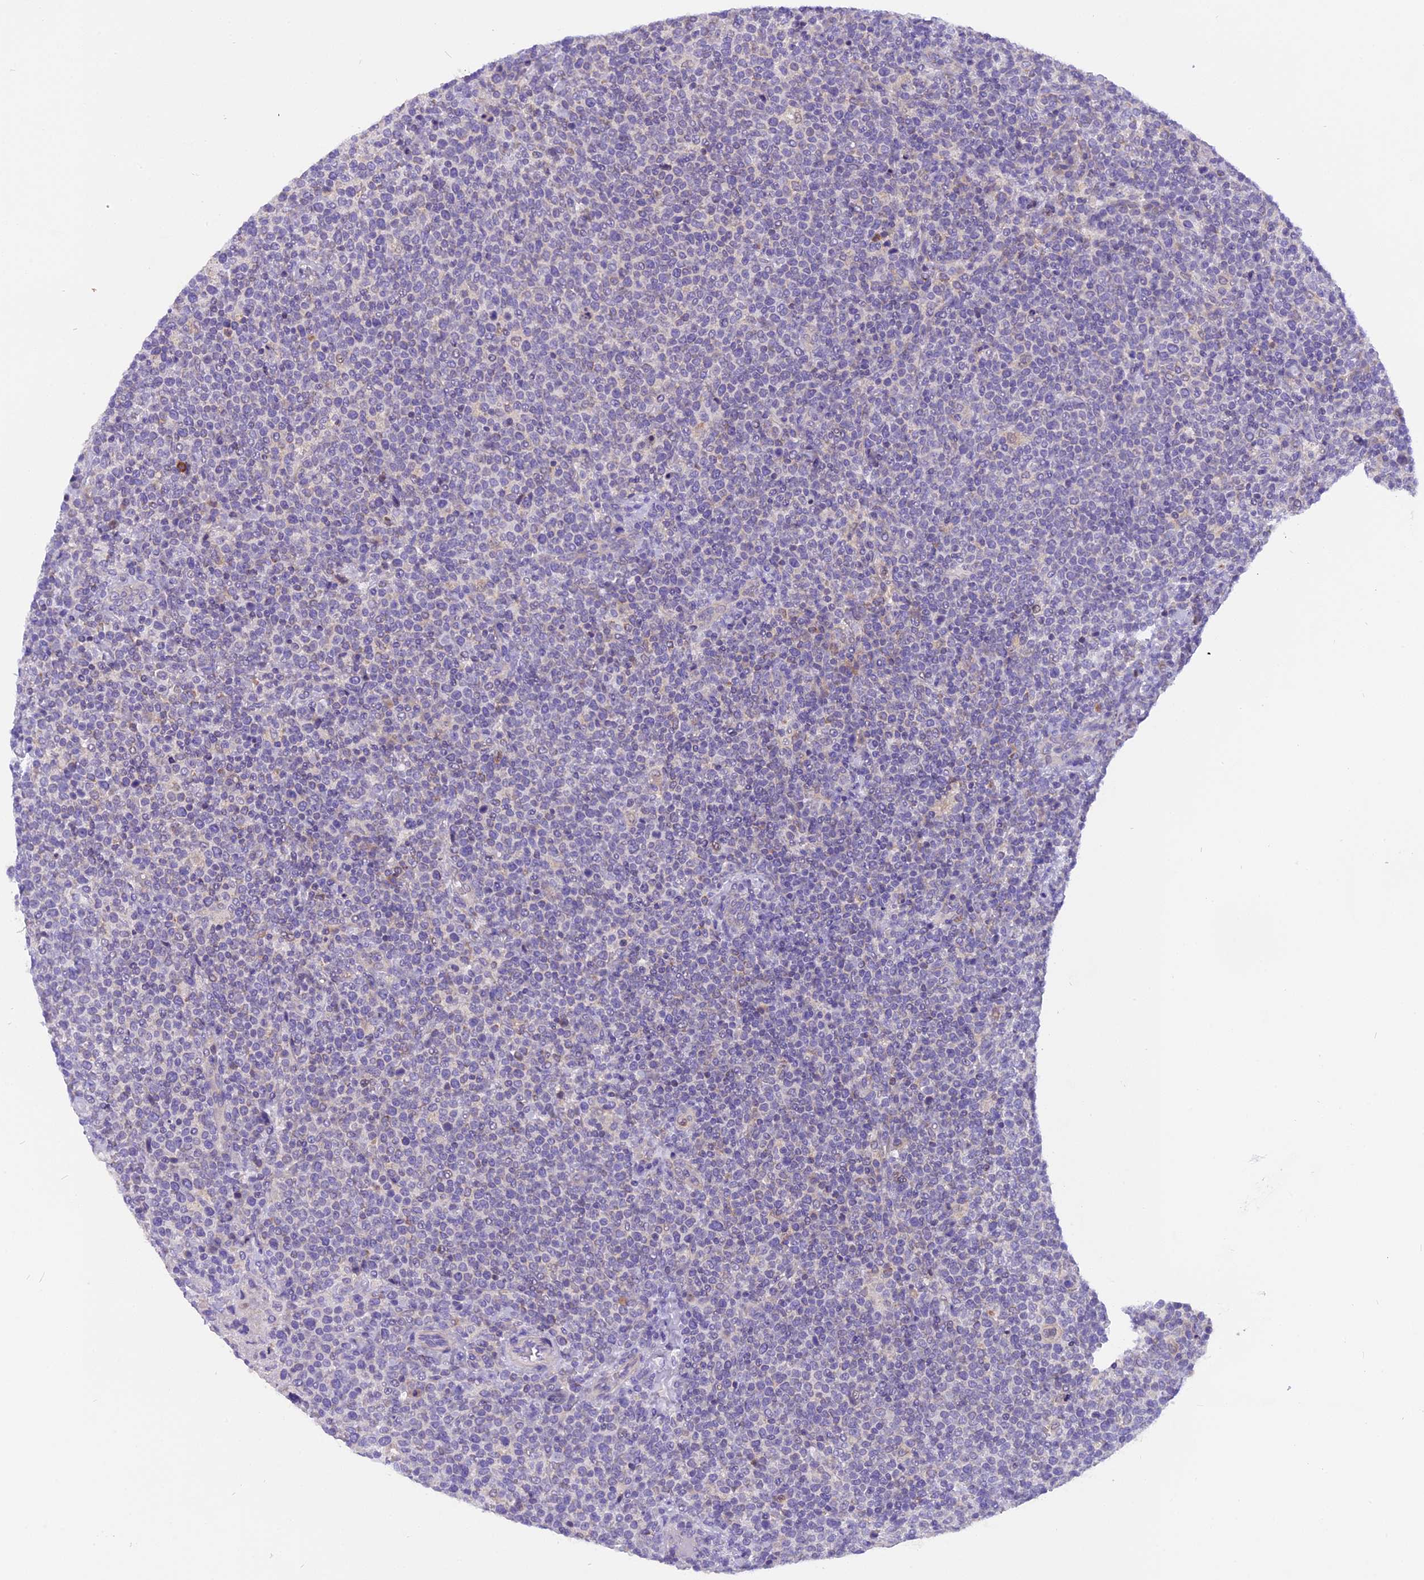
{"staining": {"intensity": "negative", "quantity": "none", "location": "none"}, "tissue": "lymphoma", "cell_type": "Tumor cells", "image_type": "cancer", "snomed": [{"axis": "morphology", "description": "Malignant lymphoma, non-Hodgkin's type, High grade"}, {"axis": "topography", "description": "Lymph node"}], "caption": "Tumor cells are negative for protein expression in human lymphoma.", "gene": "TRIM3", "patient": {"sex": "male", "age": 61}}